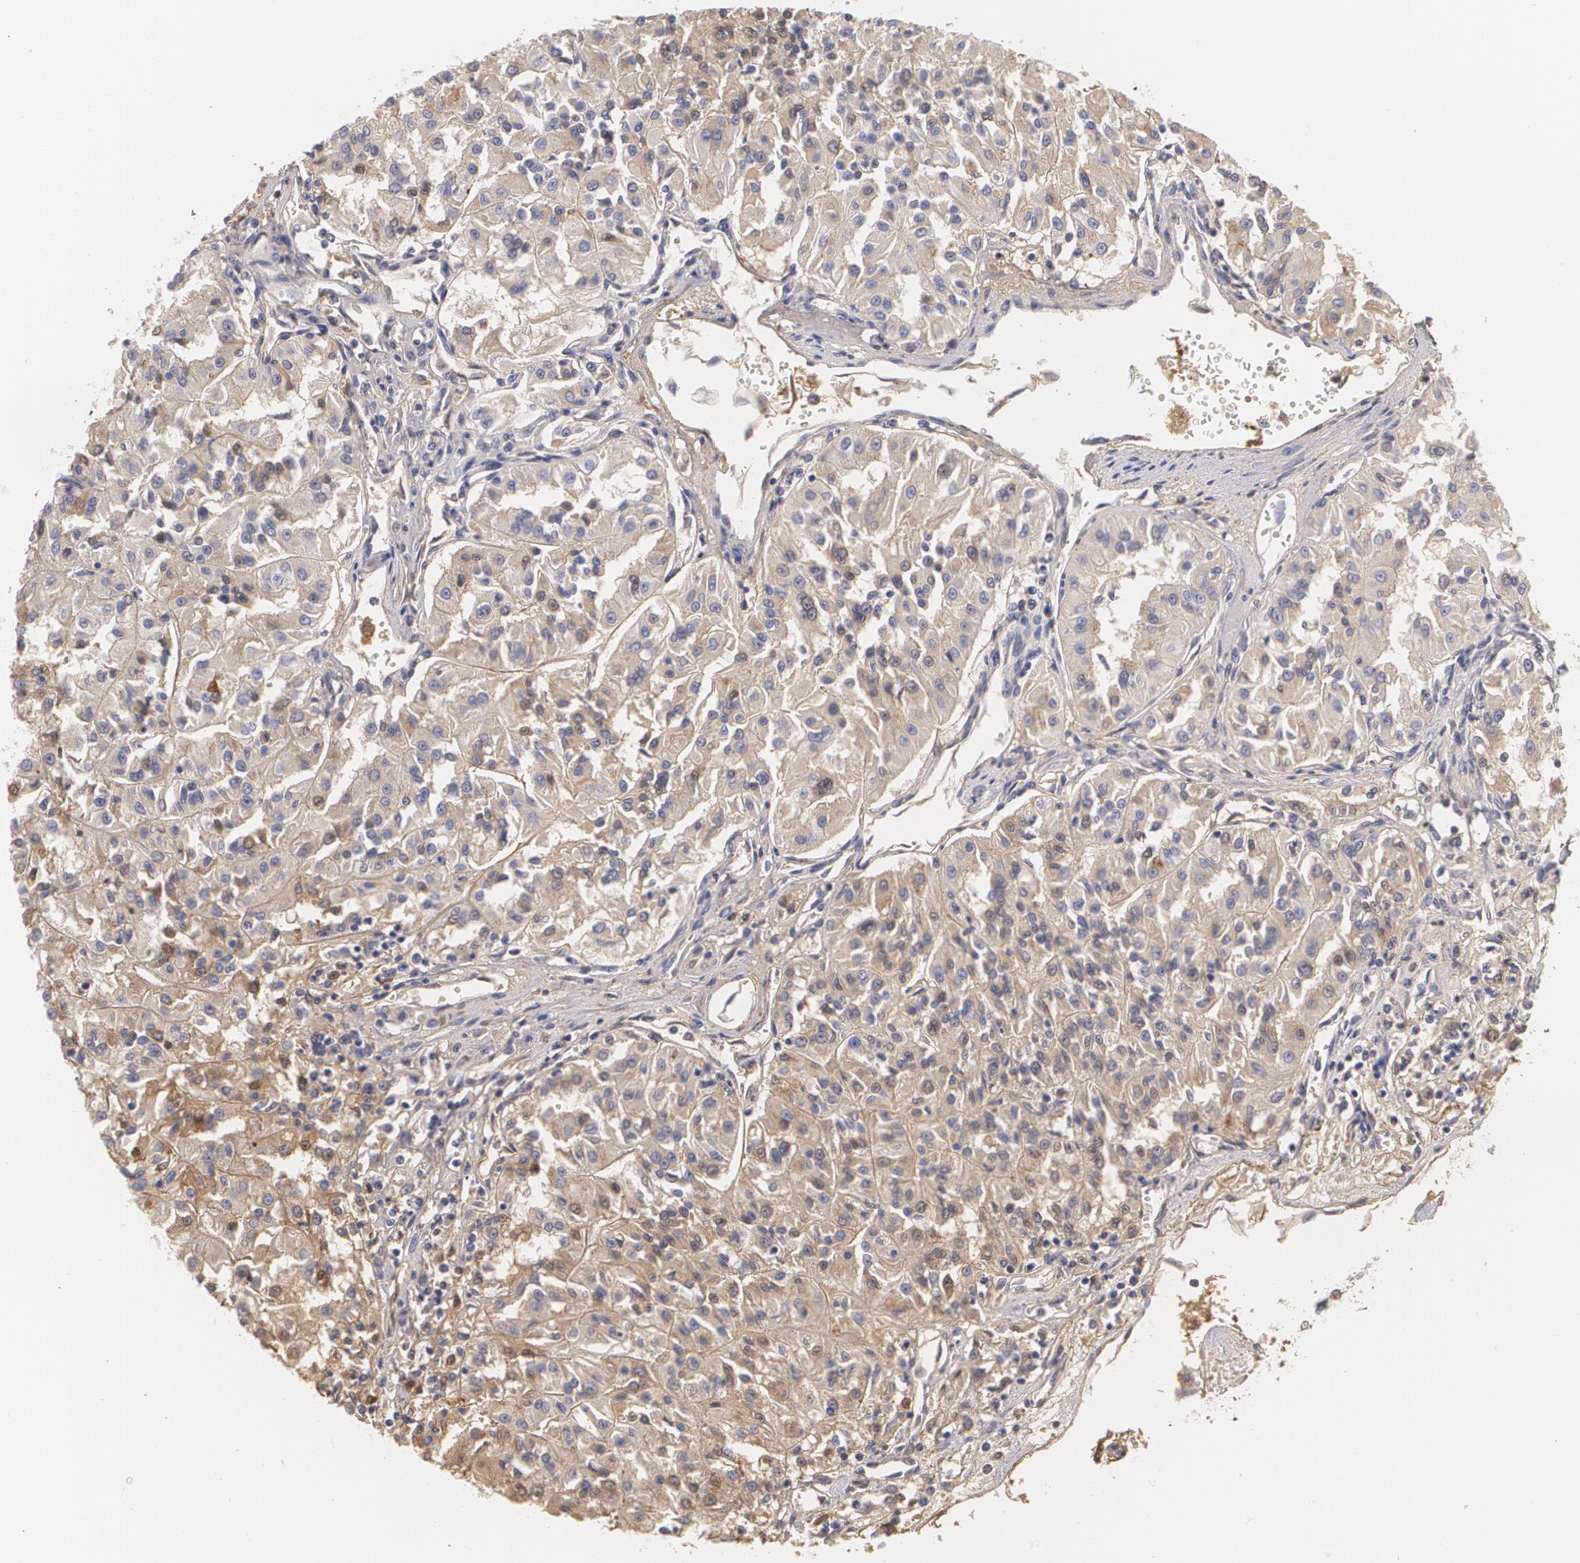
{"staining": {"intensity": "weak", "quantity": ">75%", "location": "cytoplasmic/membranous"}, "tissue": "renal cancer", "cell_type": "Tumor cells", "image_type": "cancer", "snomed": [{"axis": "morphology", "description": "Adenocarcinoma, NOS"}, {"axis": "topography", "description": "Kidney"}], "caption": "Tumor cells demonstrate weak cytoplasmic/membranous positivity in about >75% of cells in adenocarcinoma (renal). The staining was performed using DAB (3,3'-diaminobenzidine), with brown indicating positive protein expression. Nuclei are stained blue with hematoxylin.", "gene": "SERPINA1", "patient": {"sex": "male", "age": 78}}